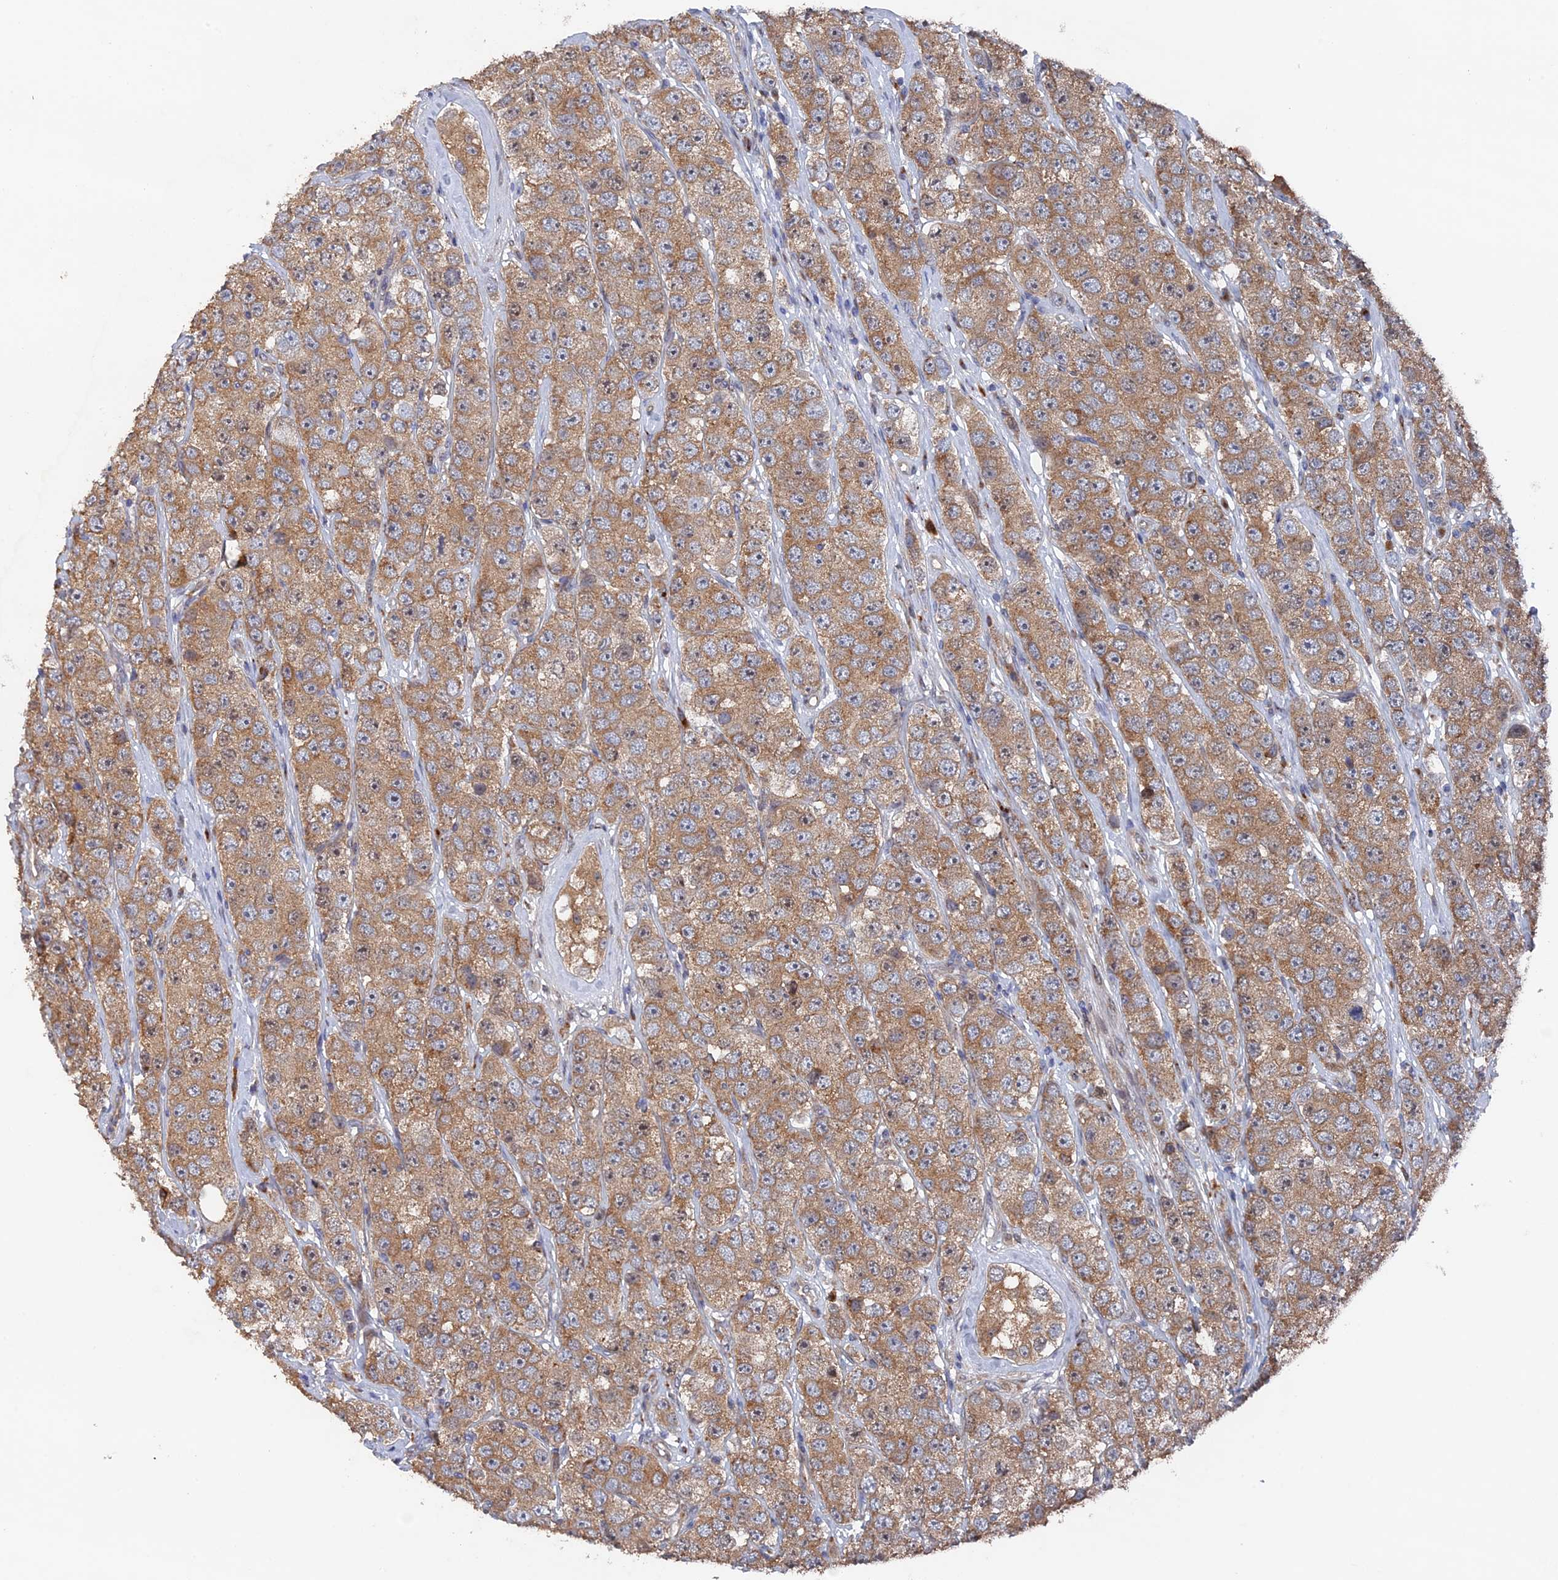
{"staining": {"intensity": "moderate", "quantity": ">75%", "location": "cytoplasmic/membranous"}, "tissue": "testis cancer", "cell_type": "Tumor cells", "image_type": "cancer", "snomed": [{"axis": "morphology", "description": "Seminoma, NOS"}, {"axis": "topography", "description": "Testis"}], "caption": "Testis cancer (seminoma) tissue demonstrates moderate cytoplasmic/membranous expression in about >75% of tumor cells, visualized by immunohistochemistry.", "gene": "VPS37C", "patient": {"sex": "male", "age": 28}}